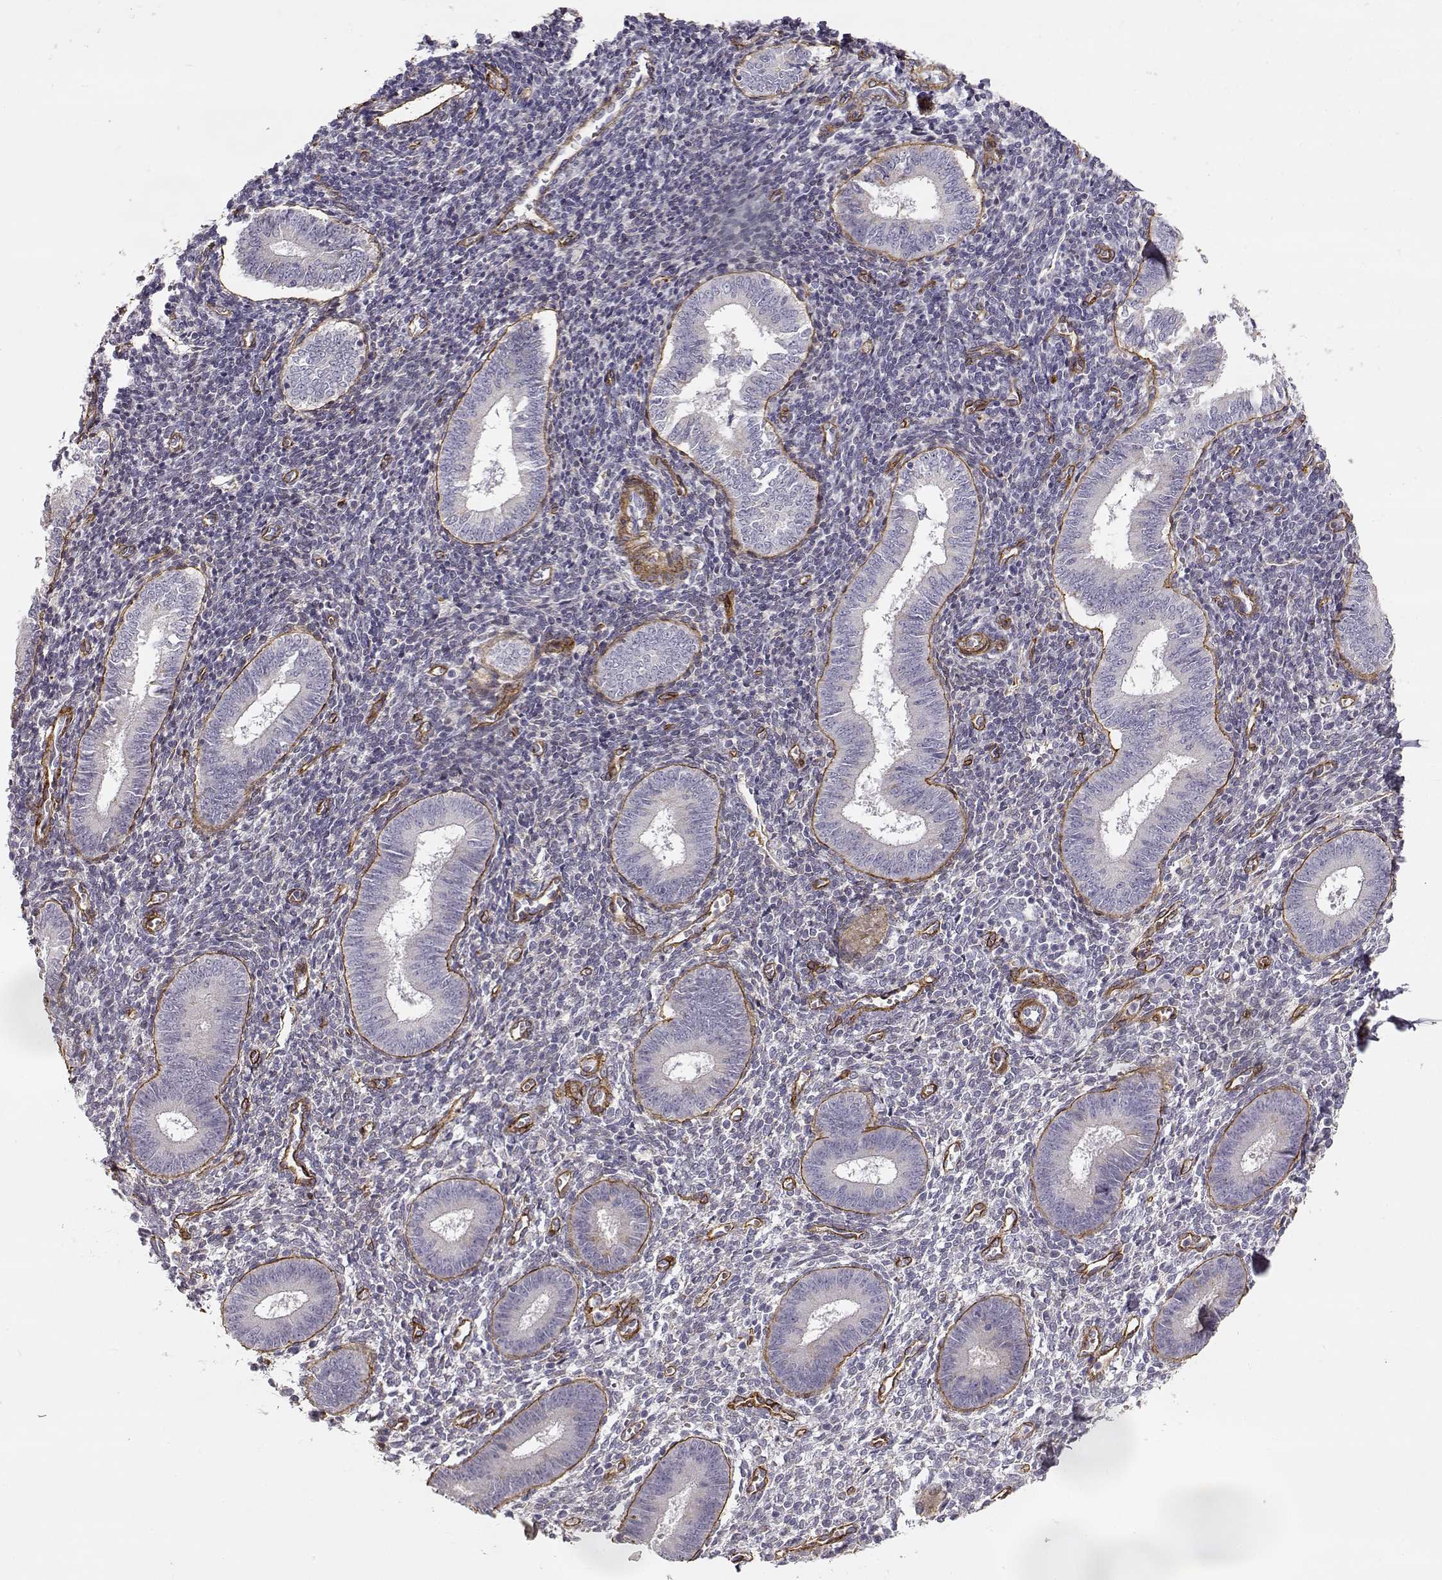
{"staining": {"intensity": "negative", "quantity": "none", "location": "none"}, "tissue": "endometrium", "cell_type": "Cells in endometrial stroma", "image_type": "normal", "snomed": [{"axis": "morphology", "description": "Normal tissue, NOS"}, {"axis": "topography", "description": "Endometrium"}], "caption": "The immunohistochemistry image has no significant positivity in cells in endometrial stroma of endometrium. Nuclei are stained in blue.", "gene": "LAMC1", "patient": {"sex": "female", "age": 25}}